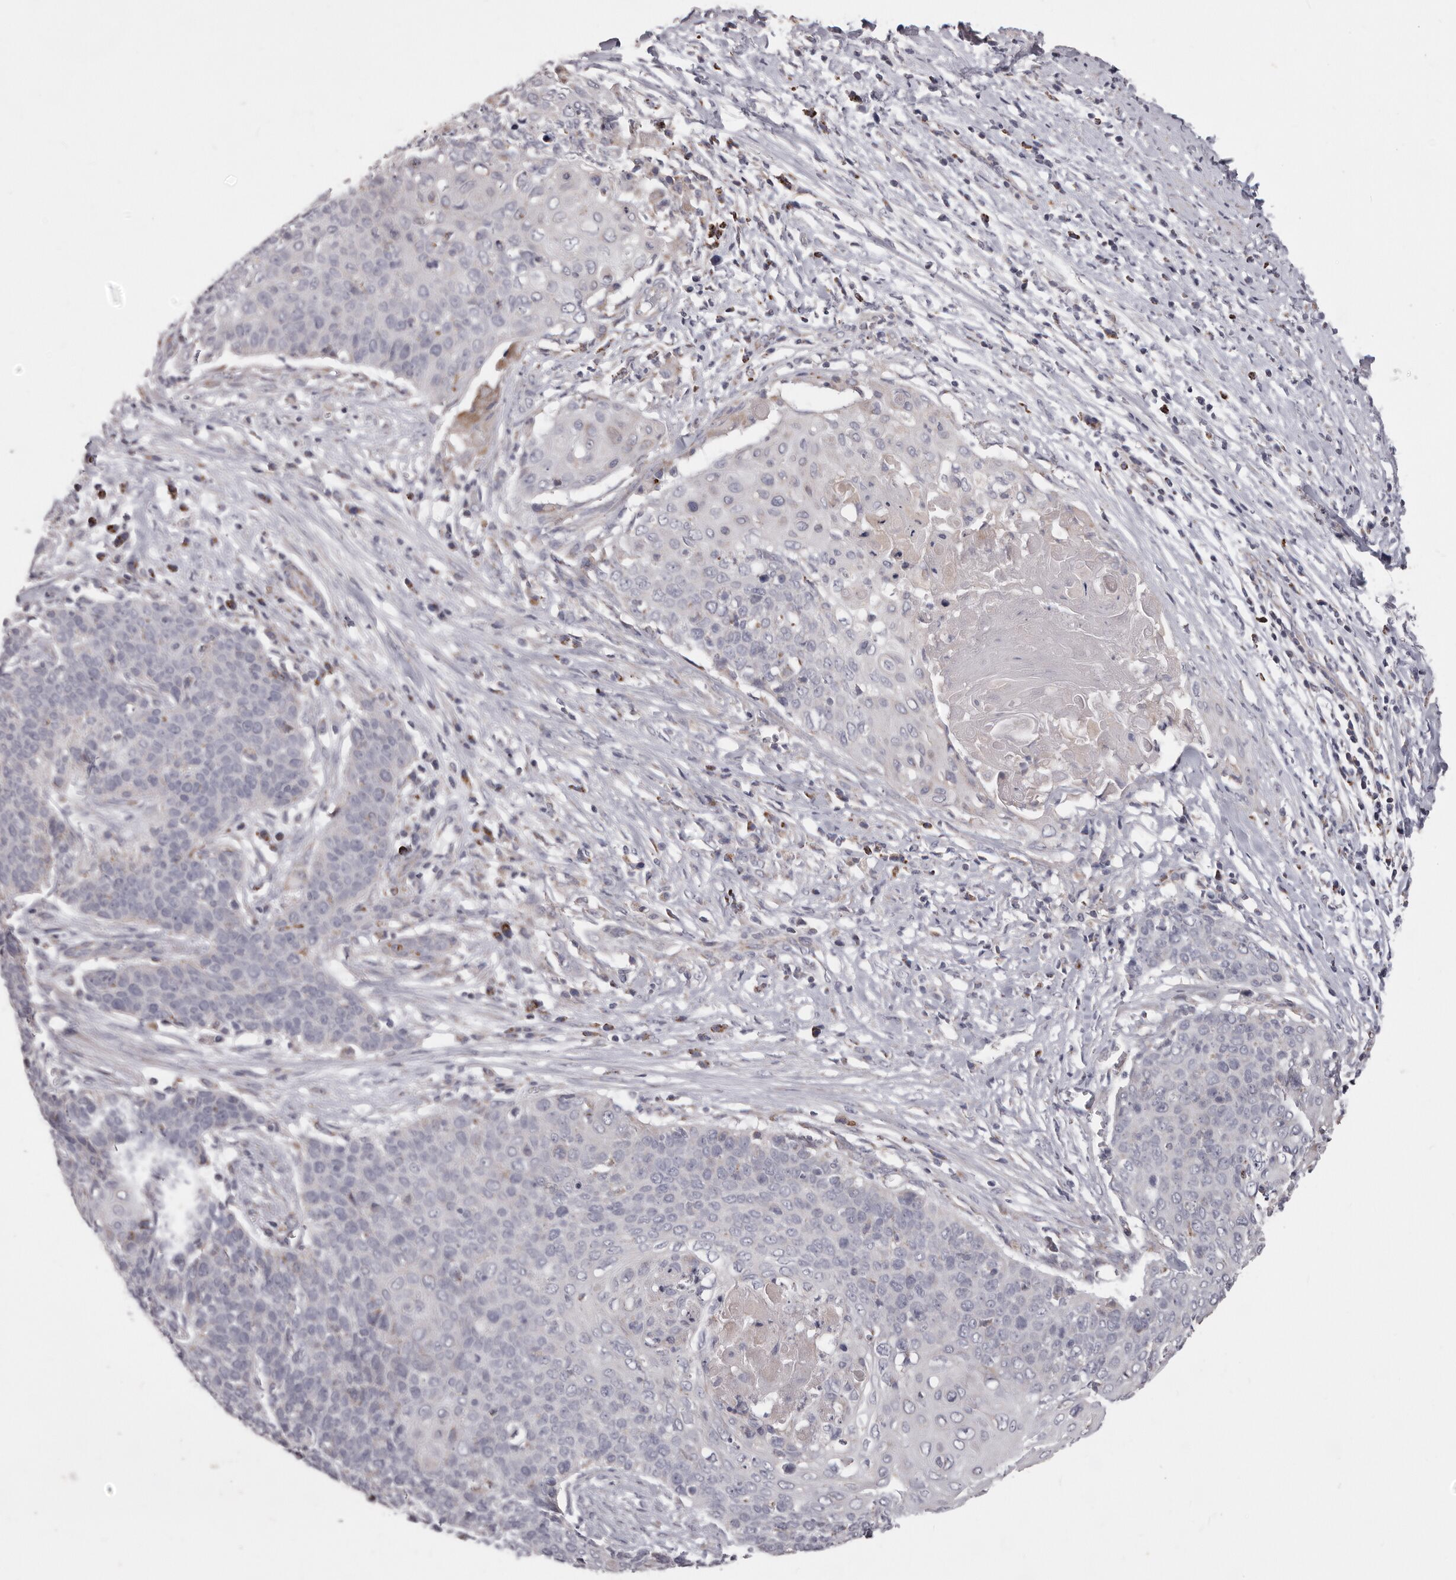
{"staining": {"intensity": "negative", "quantity": "none", "location": "none"}, "tissue": "cervical cancer", "cell_type": "Tumor cells", "image_type": "cancer", "snomed": [{"axis": "morphology", "description": "Squamous cell carcinoma, NOS"}, {"axis": "topography", "description": "Cervix"}], "caption": "Immunohistochemistry (IHC) image of squamous cell carcinoma (cervical) stained for a protein (brown), which shows no staining in tumor cells. (DAB (3,3'-diaminobenzidine) immunohistochemistry visualized using brightfield microscopy, high magnification).", "gene": "PRMT2", "patient": {"sex": "female", "age": 39}}